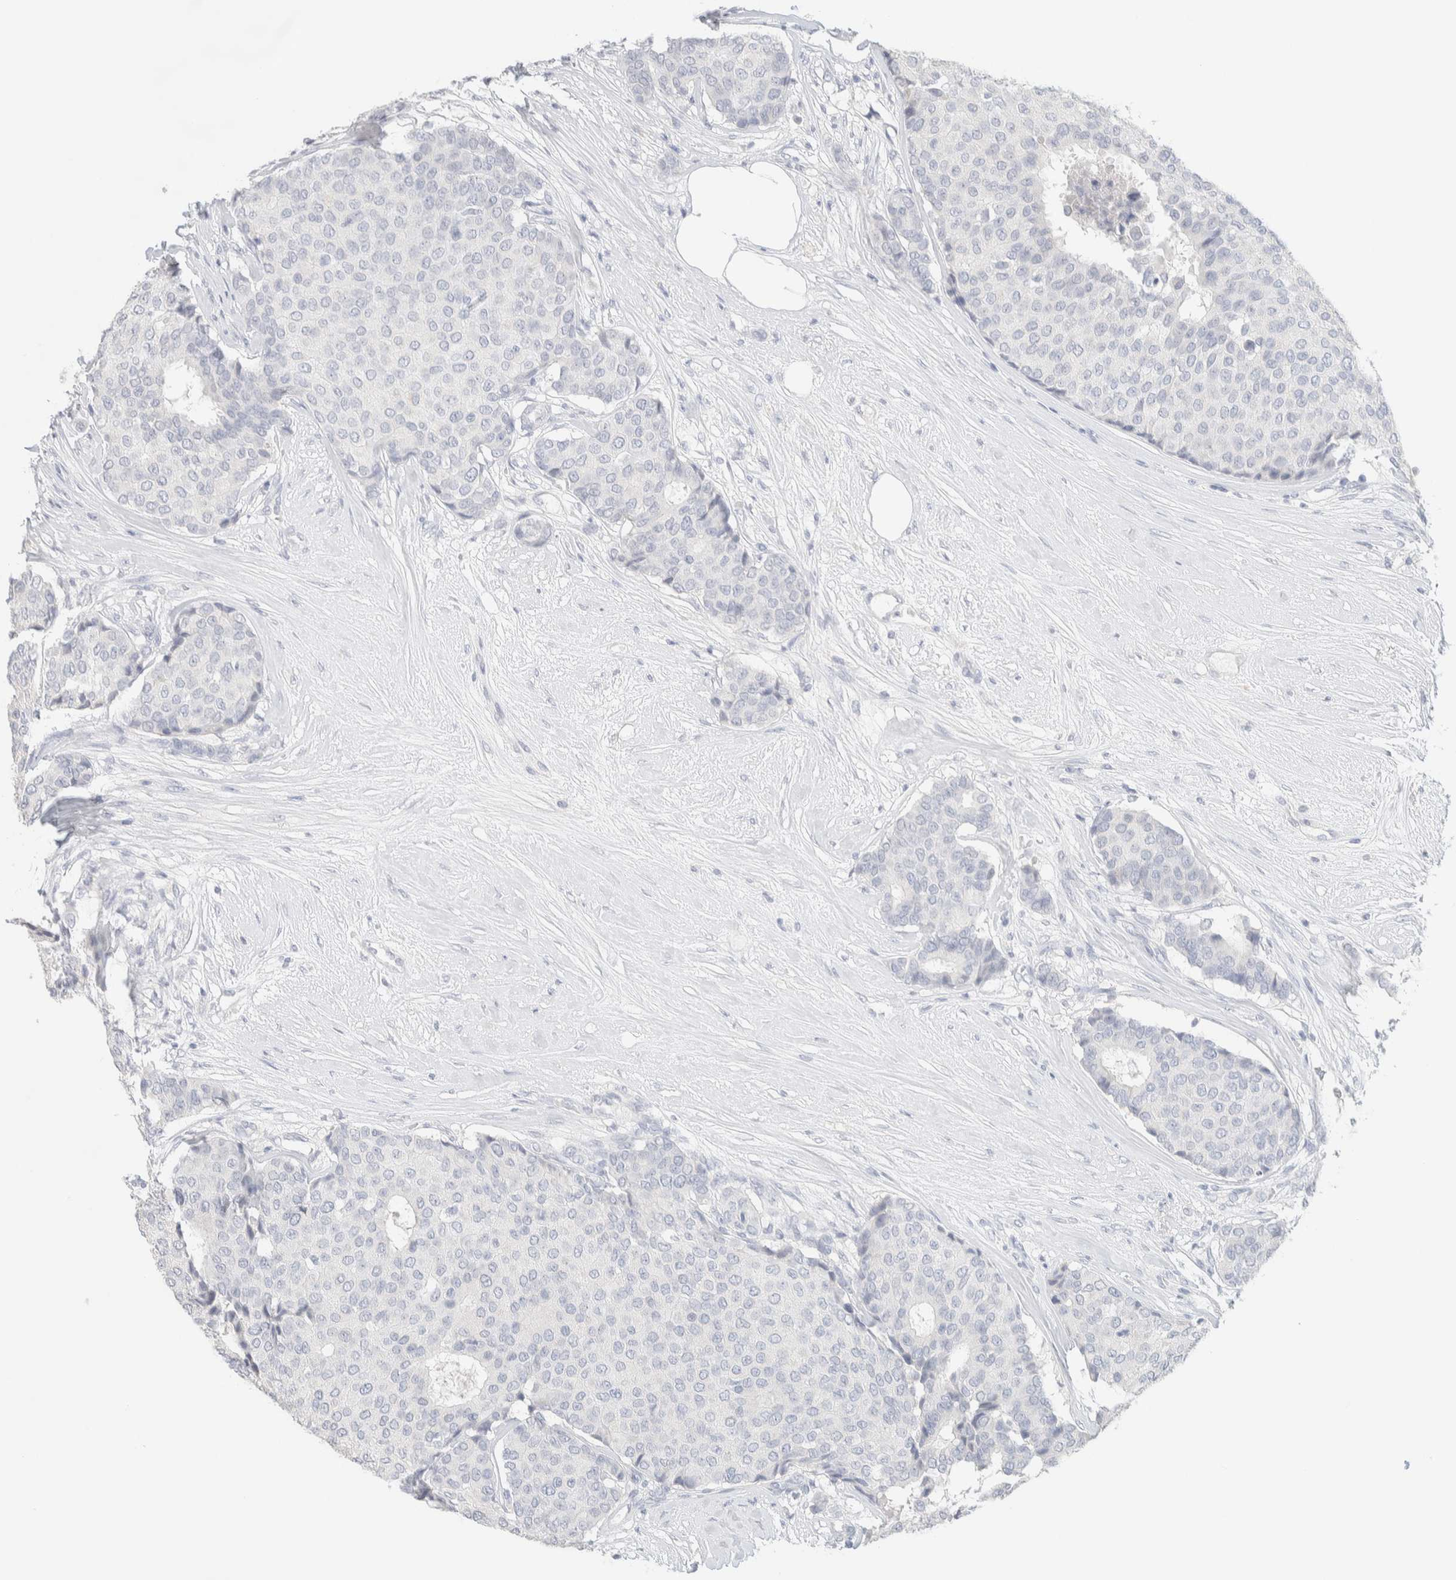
{"staining": {"intensity": "negative", "quantity": "none", "location": "none"}, "tissue": "breast cancer", "cell_type": "Tumor cells", "image_type": "cancer", "snomed": [{"axis": "morphology", "description": "Duct carcinoma"}, {"axis": "topography", "description": "Breast"}], "caption": "Protein analysis of breast cancer reveals no significant staining in tumor cells. Brightfield microscopy of IHC stained with DAB (3,3'-diaminobenzidine) (brown) and hematoxylin (blue), captured at high magnification.", "gene": "RIDA", "patient": {"sex": "female", "age": 75}}